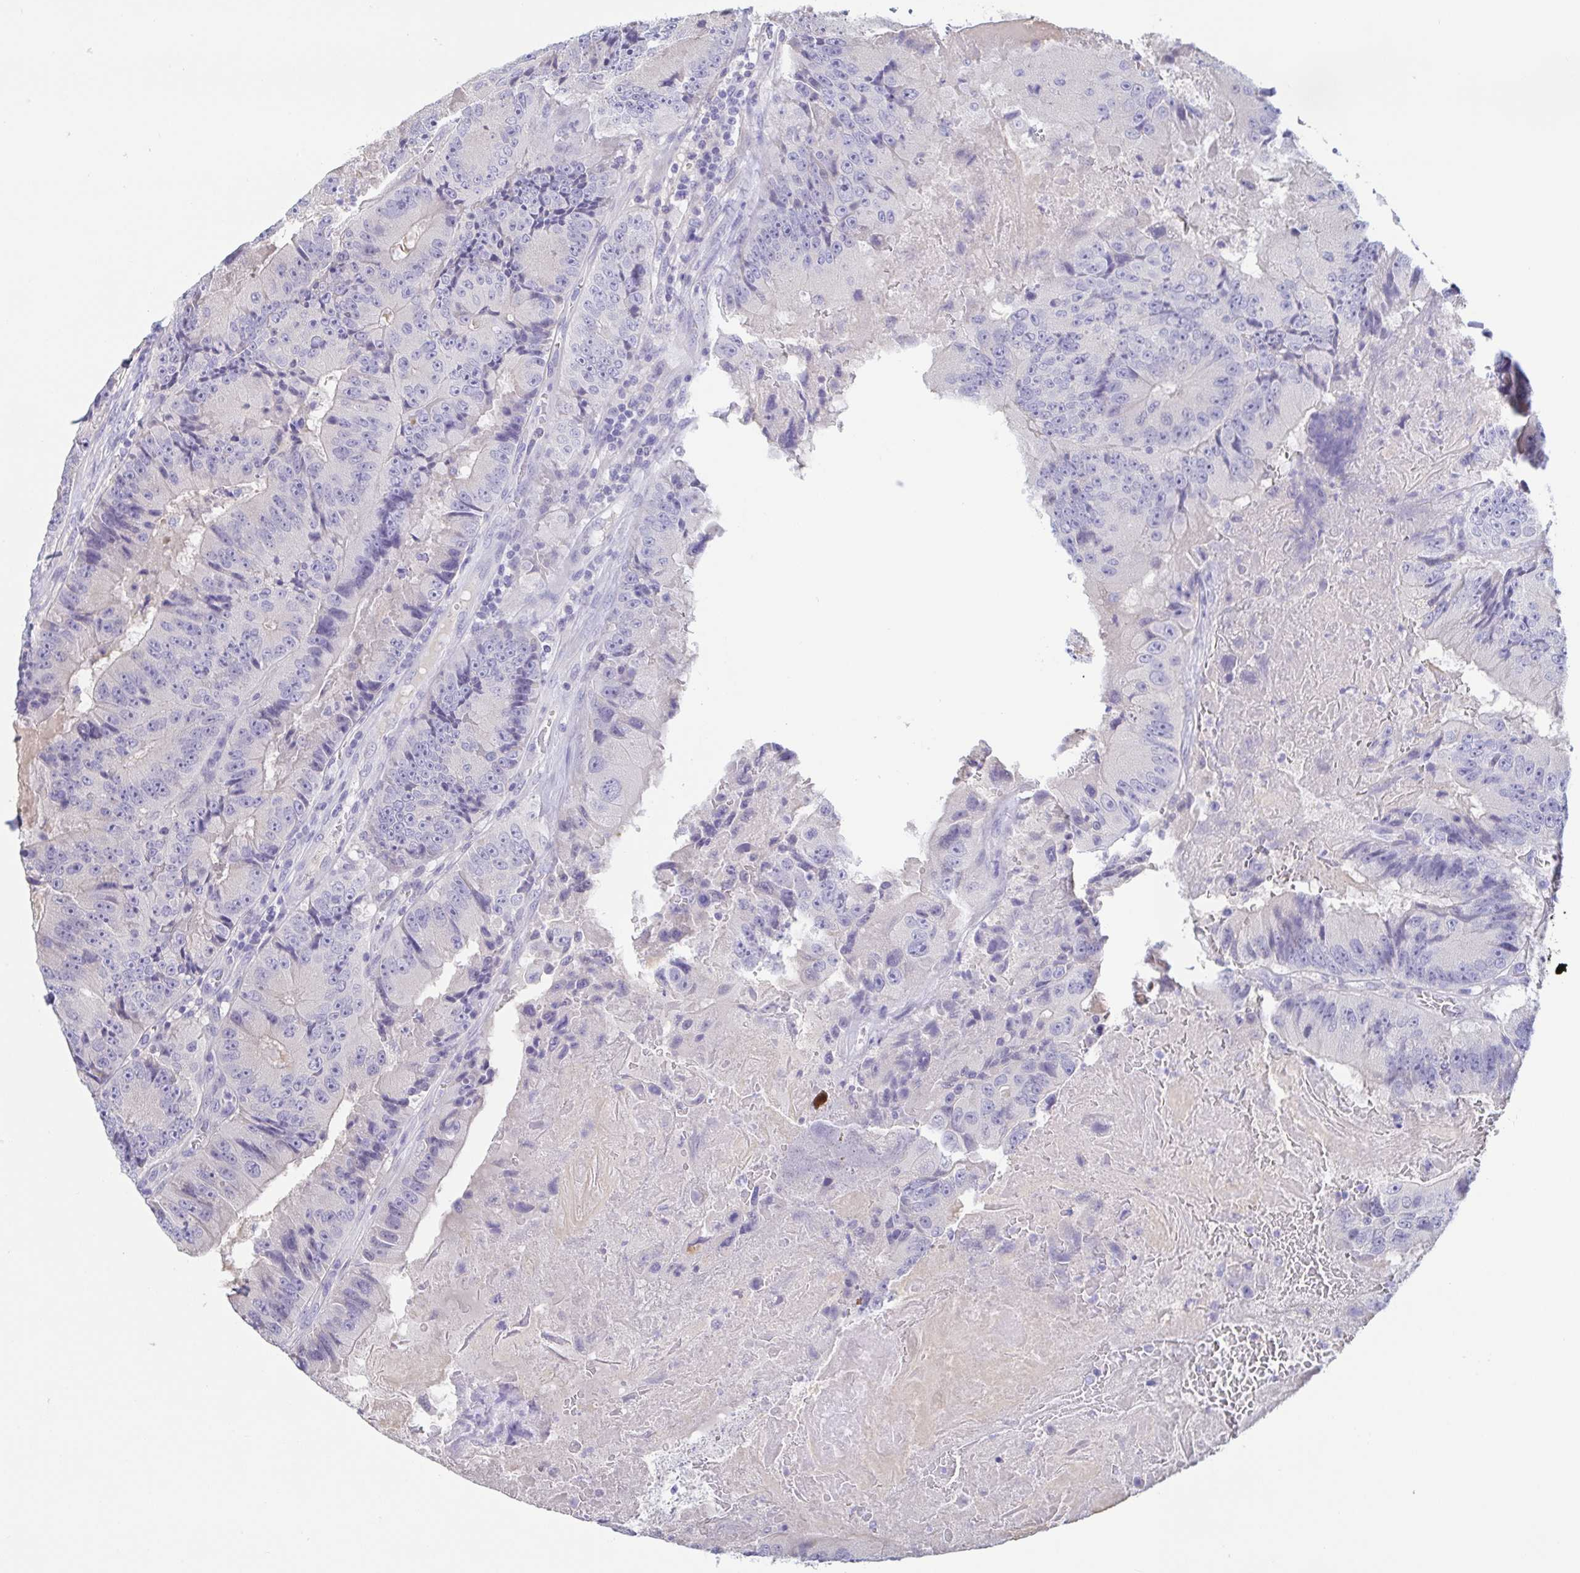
{"staining": {"intensity": "negative", "quantity": "none", "location": "none"}, "tissue": "colorectal cancer", "cell_type": "Tumor cells", "image_type": "cancer", "snomed": [{"axis": "morphology", "description": "Adenocarcinoma, NOS"}, {"axis": "topography", "description": "Colon"}], "caption": "A high-resolution histopathology image shows IHC staining of colorectal cancer (adenocarcinoma), which displays no significant staining in tumor cells.", "gene": "TREH", "patient": {"sex": "female", "age": 86}}